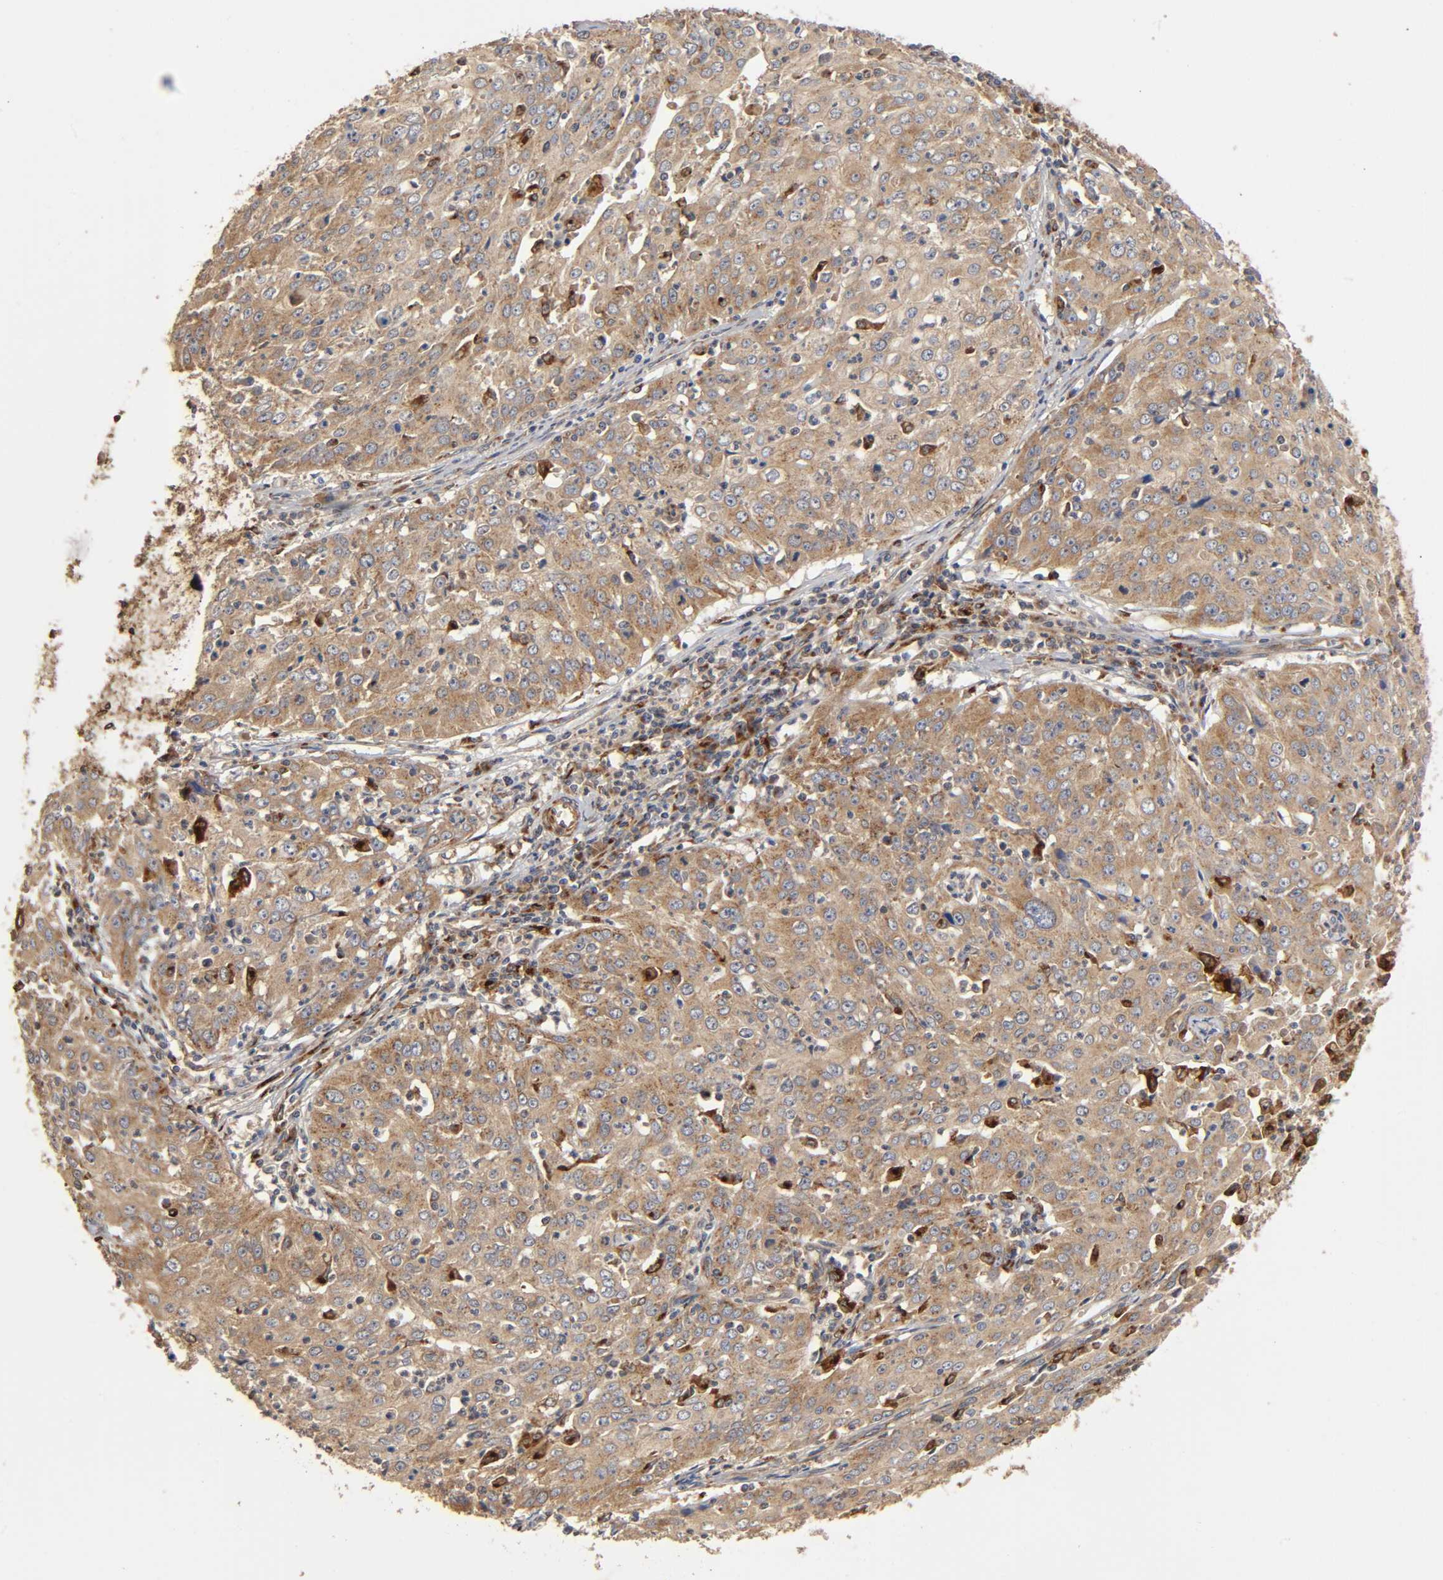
{"staining": {"intensity": "moderate", "quantity": ">75%", "location": "cytoplasmic/membranous"}, "tissue": "cervical cancer", "cell_type": "Tumor cells", "image_type": "cancer", "snomed": [{"axis": "morphology", "description": "Squamous cell carcinoma, NOS"}, {"axis": "topography", "description": "Cervix"}], "caption": "Cervical cancer (squamous cell carcinoma) stained with a protein marker displays moderate staining in tumor cells.", "gene": "GNPTG", "patient": {"sex": "female", "age": 39}}